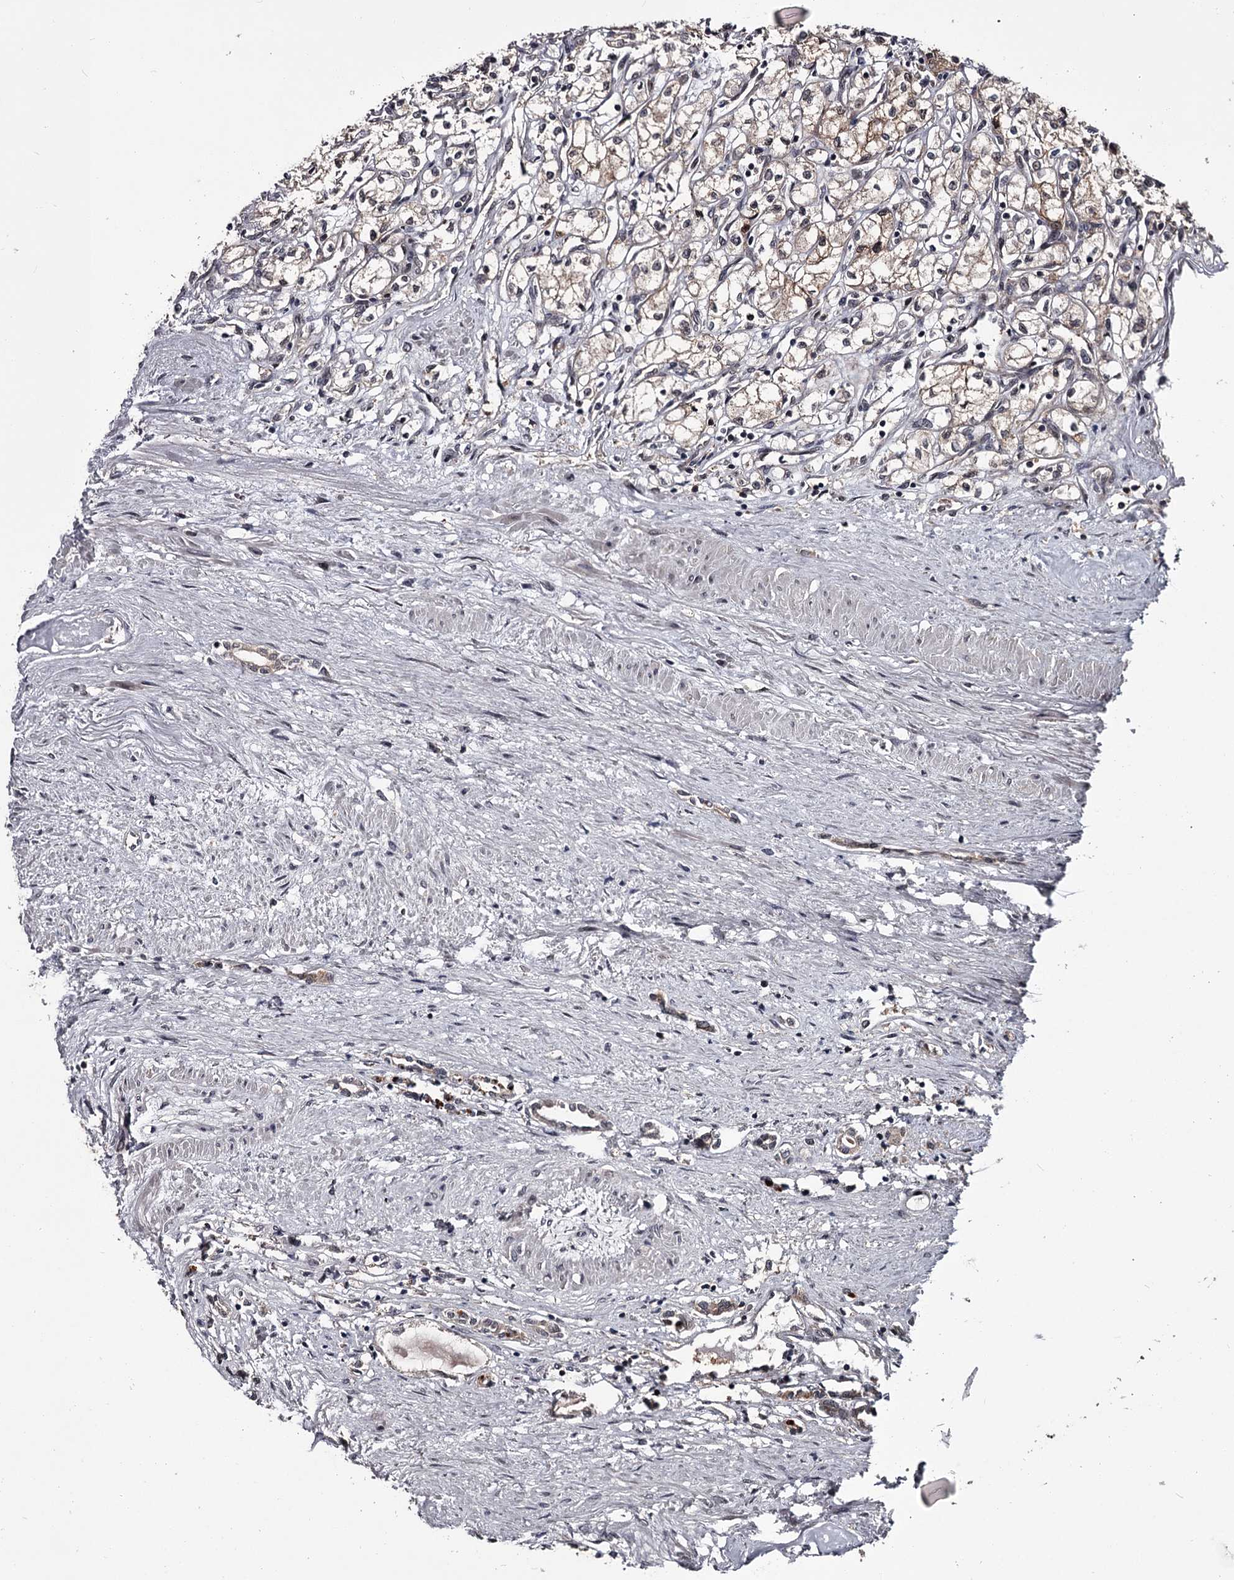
{"staining": {"intensity": "weak", "quantity": ">75%", "location": "cytoplasmic/membranous"}, "tissue": "renal cancer", "cell_type": "Tumor cells", "image_type": "cancer", "snomed": [{"axis": "morphology", "description": "Adenocarcinoma, NOS"}, {"axis": "topography", "description": "Kidney"}], "caption": "Protein staining of renal adenocarcinoma tissue exhibits weak cytoplasmic/membranous expression in approximately >75% of tumor cells.", "gene": "DAO", "patient": {"sex": "male", "age": 59}}